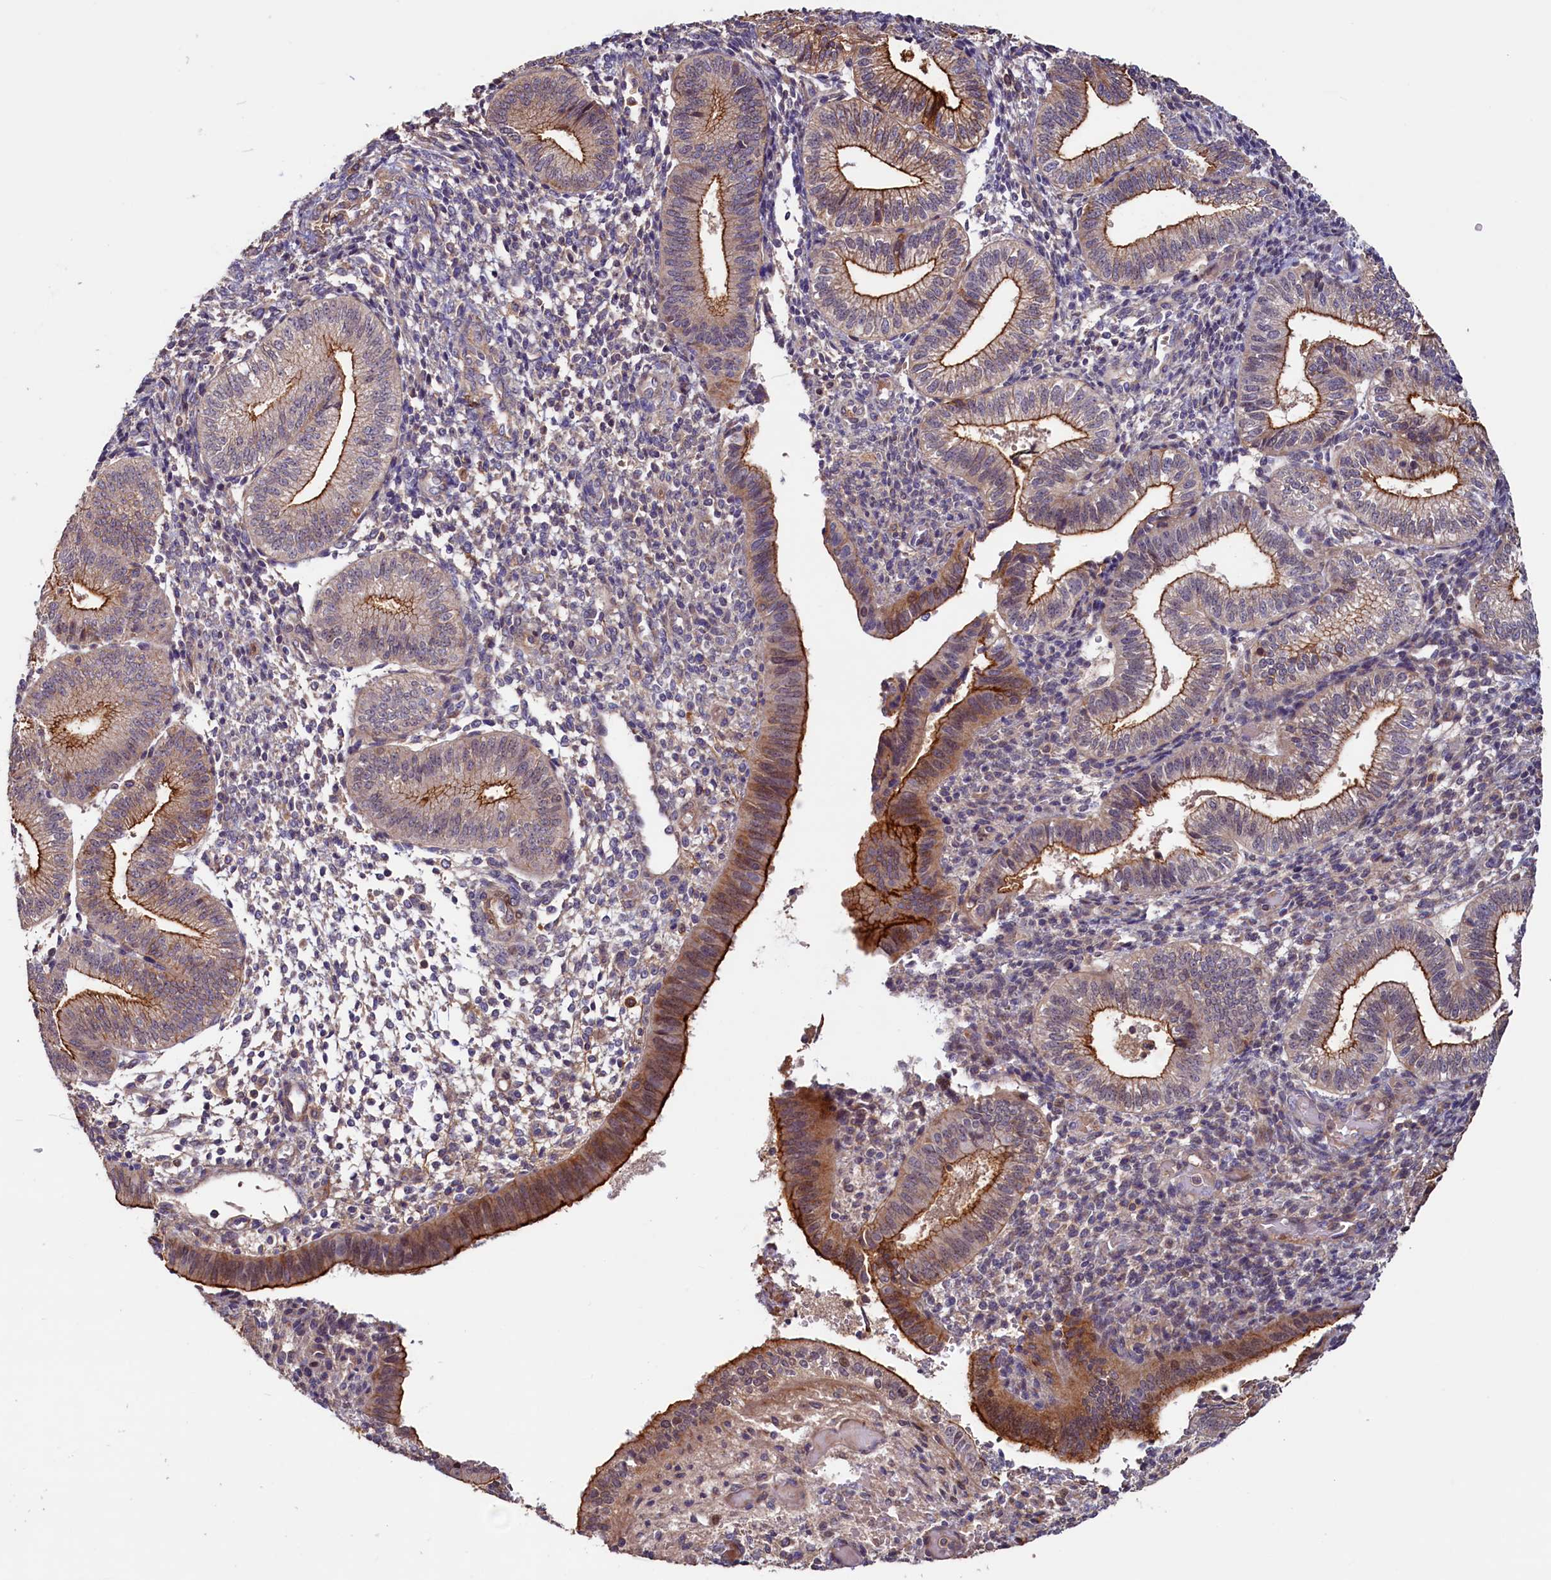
{"staining": {"intensity": "moderate", "quantity": "<25%", "location": "cytoplasmic/membranous"}, "tissue": "endometrium", "cell_type": "Cells in endometrial stroma", "image_type": "normal", "snomed": [{"axis": "morphology", "description": "Normal tissue, NOS"}, {"axis": "topography", "description": "Endometrium"}], "caption": "A high-resolution histopathology image shows IHC staining of normal endometrium, which reveals moderate cytoplasmic/membranous positivity in about <25% of cells in endometrial stroma.", "gene": "DUOXA1", "patient": {"sex": "female", "age": 34}}